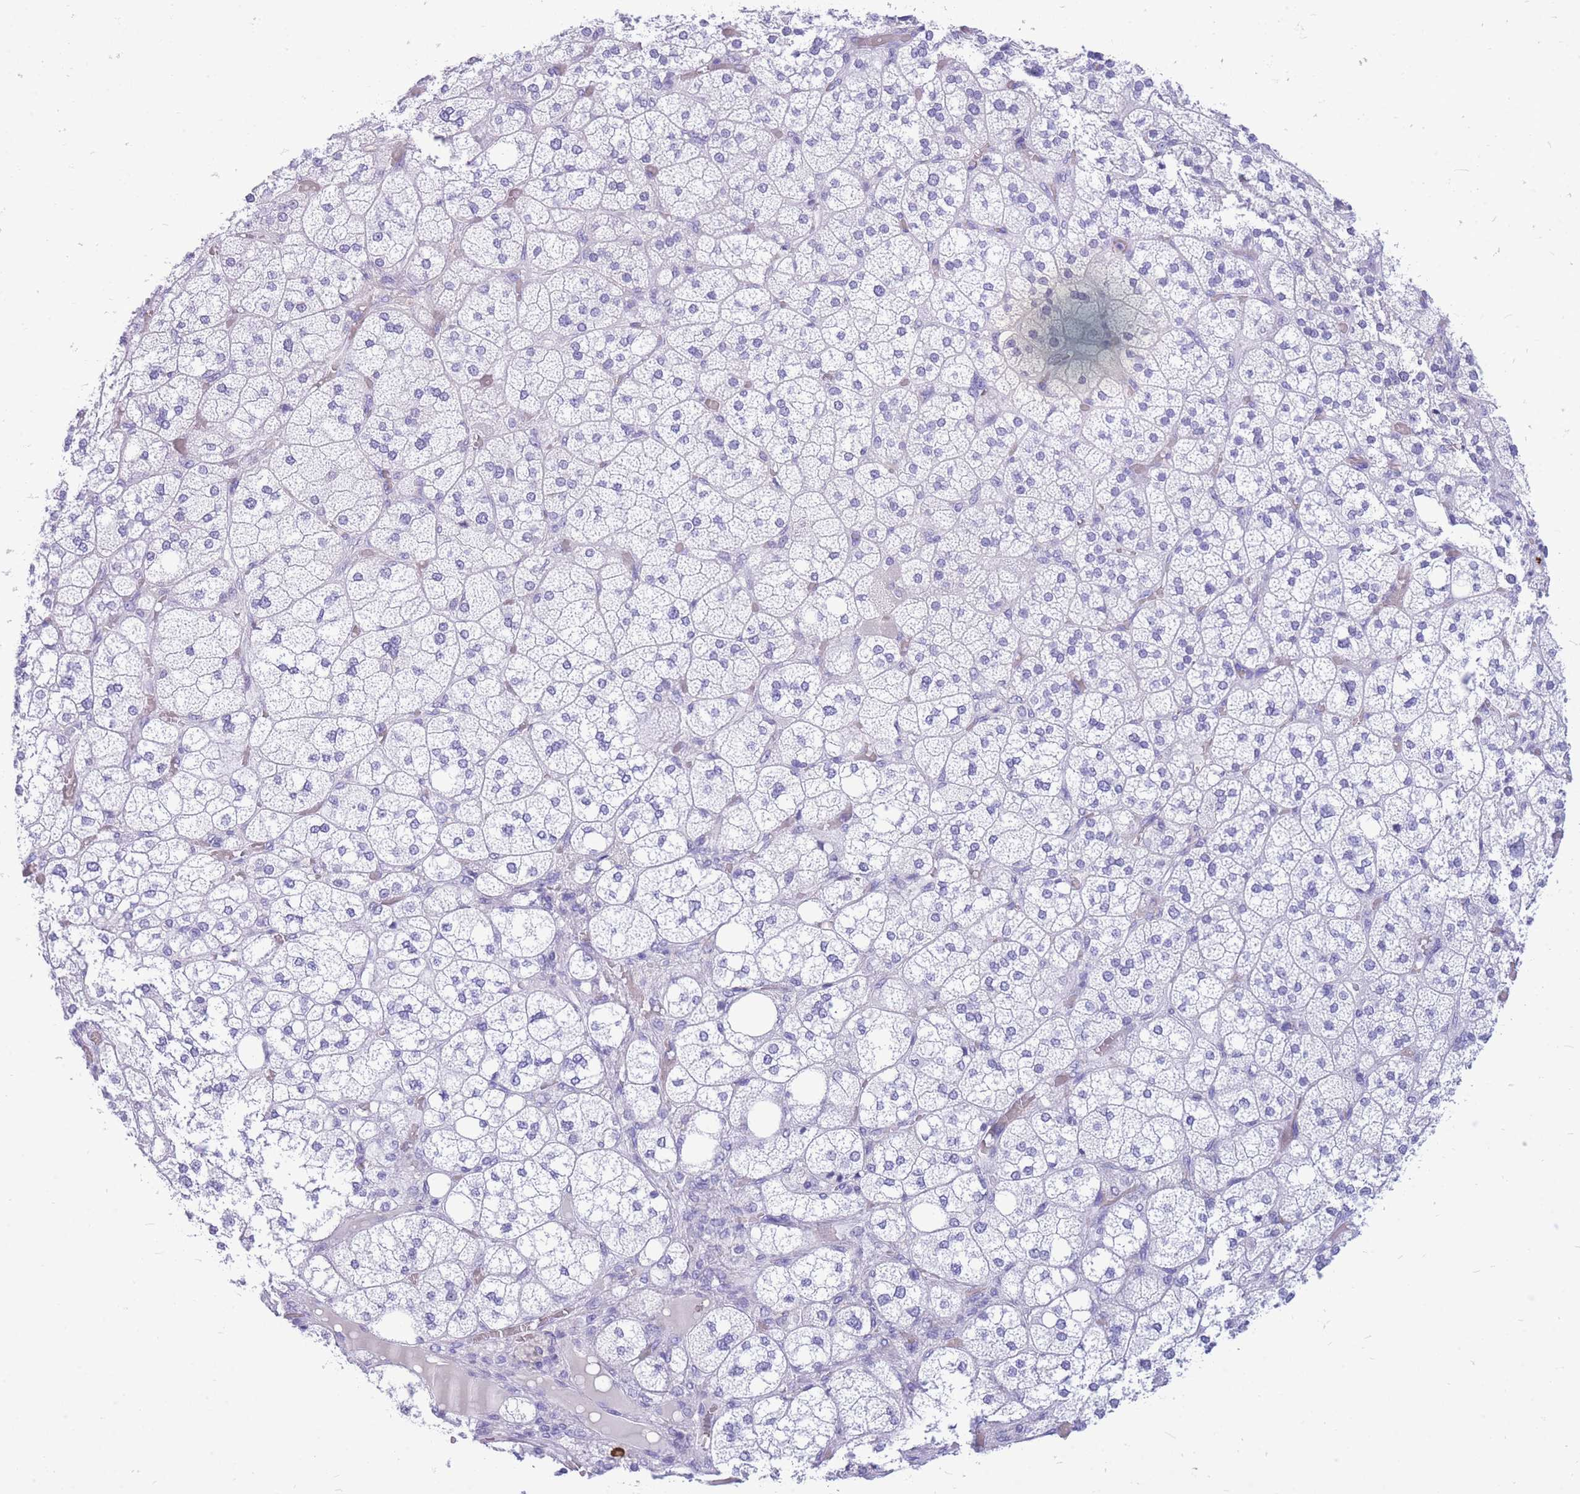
{"staining": {"intensity": "negative", "quantity": "none", "location": "none"}, "tissue": "adrenal gland", "cell_type": "Glandular cells", "image_type": "normal", "snomed": [{"axis": "morphology", "description": "Normal tissue, NOS"}, {"axis": "topography", "description": "Adrenal gland"}], "caption": "This is an IHC histopathology image of normal human adrenal gland. There is no positivity in glandular cells.", "gene": "ZFP62", "patient": {"sex": "male", "age": 61}}